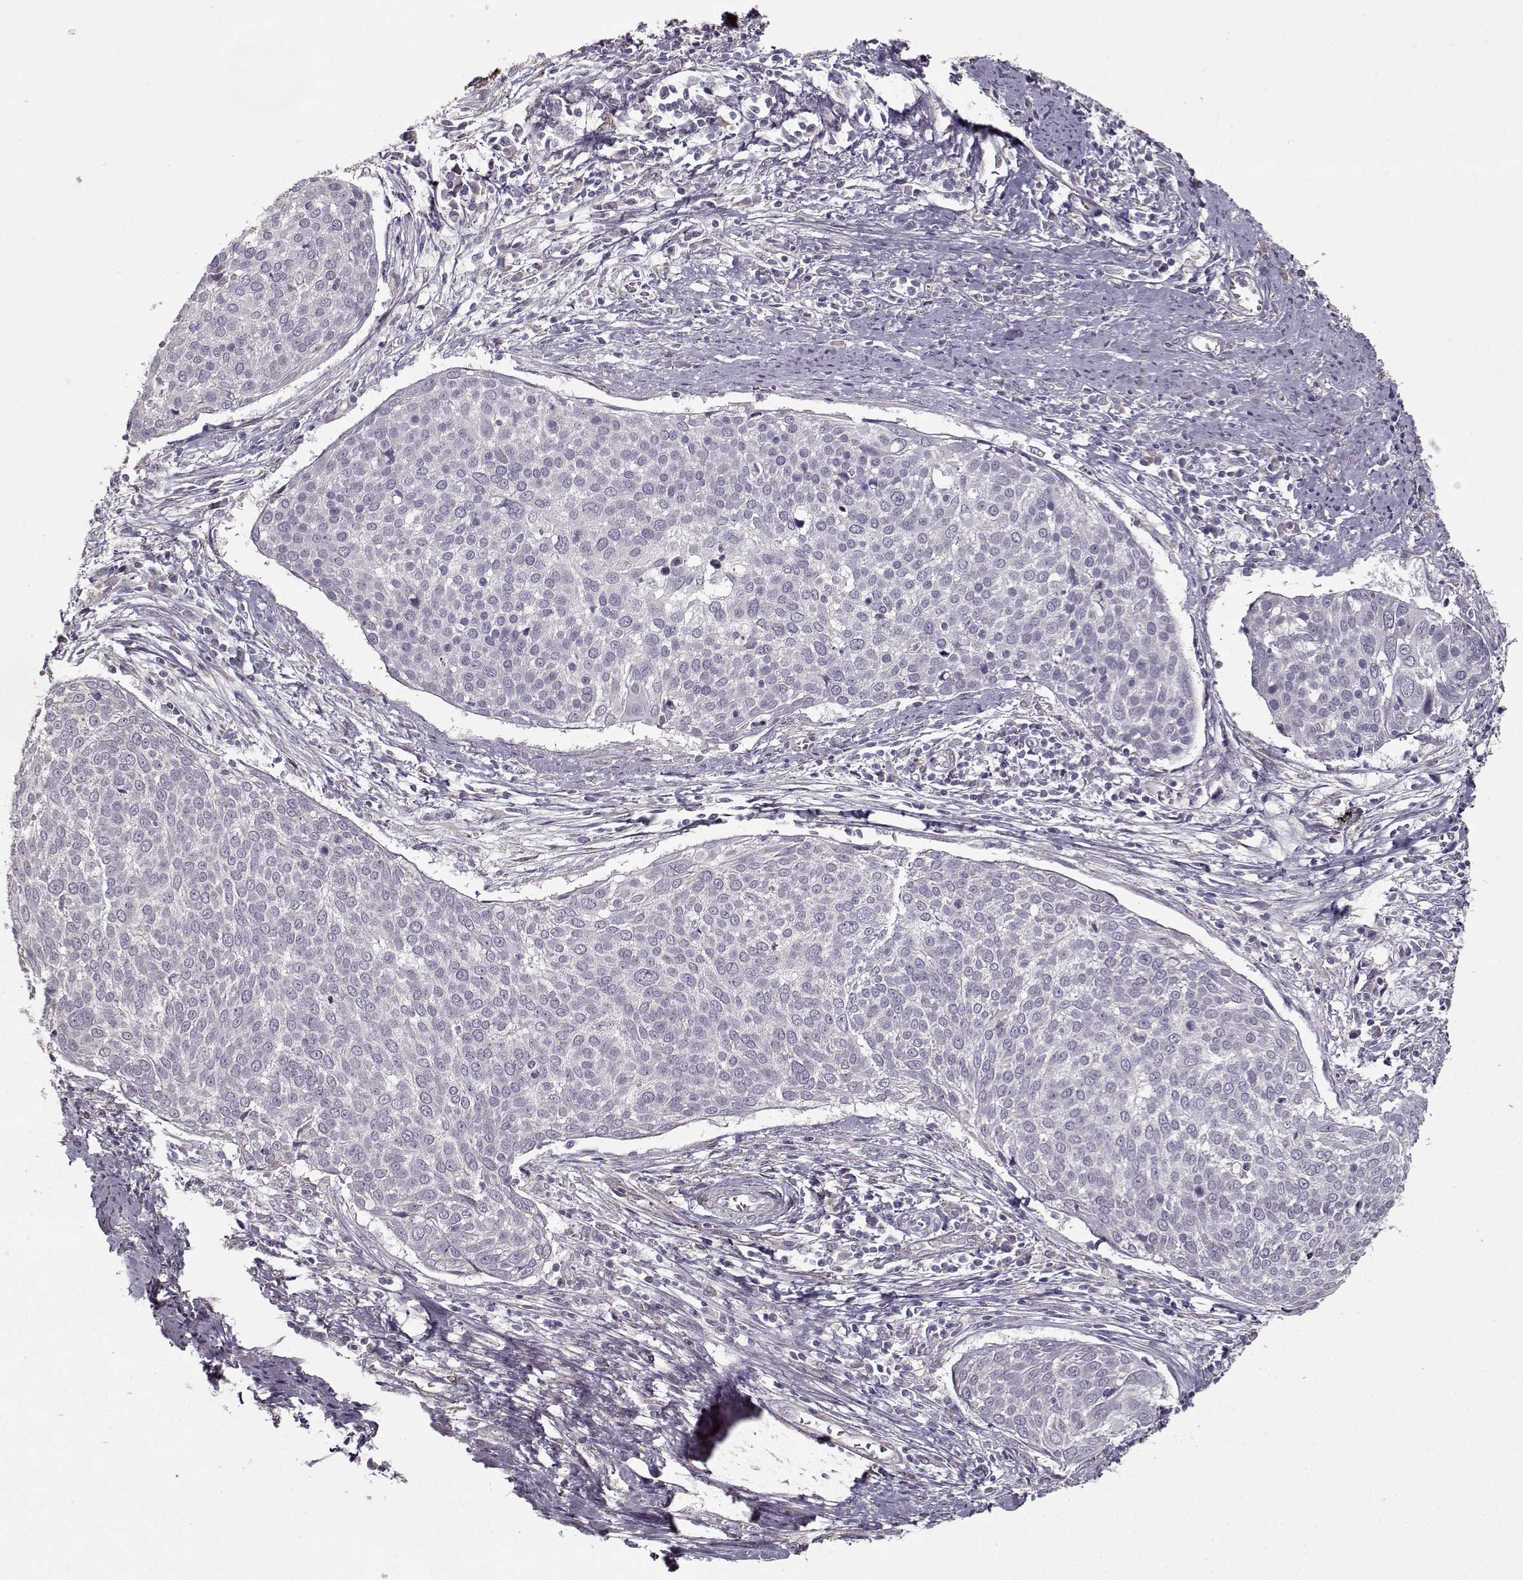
{"staining": {"intensity": "negative", "quantity": "none", "location": "none"}, "tissue": "cervical cancer", "cell_type": "Tumor cells", "image_type": "cancer", "snomed": [{"axis": "morphology", "description": "Squamous cell carcinoma, NOS"}, {"axis": "topography", "description": "Cervix"}], "caption": "Immunohistochemistry (IHC) photomicrograph of neoplastic tissue: cervical squamous cell carcinoma stained with DAB (3,3'-diaminobenzidine) shows no significant protein staining in tumor cells.", "gene": "LAMA2", "patient": {"sex": "female", "age": 39}}